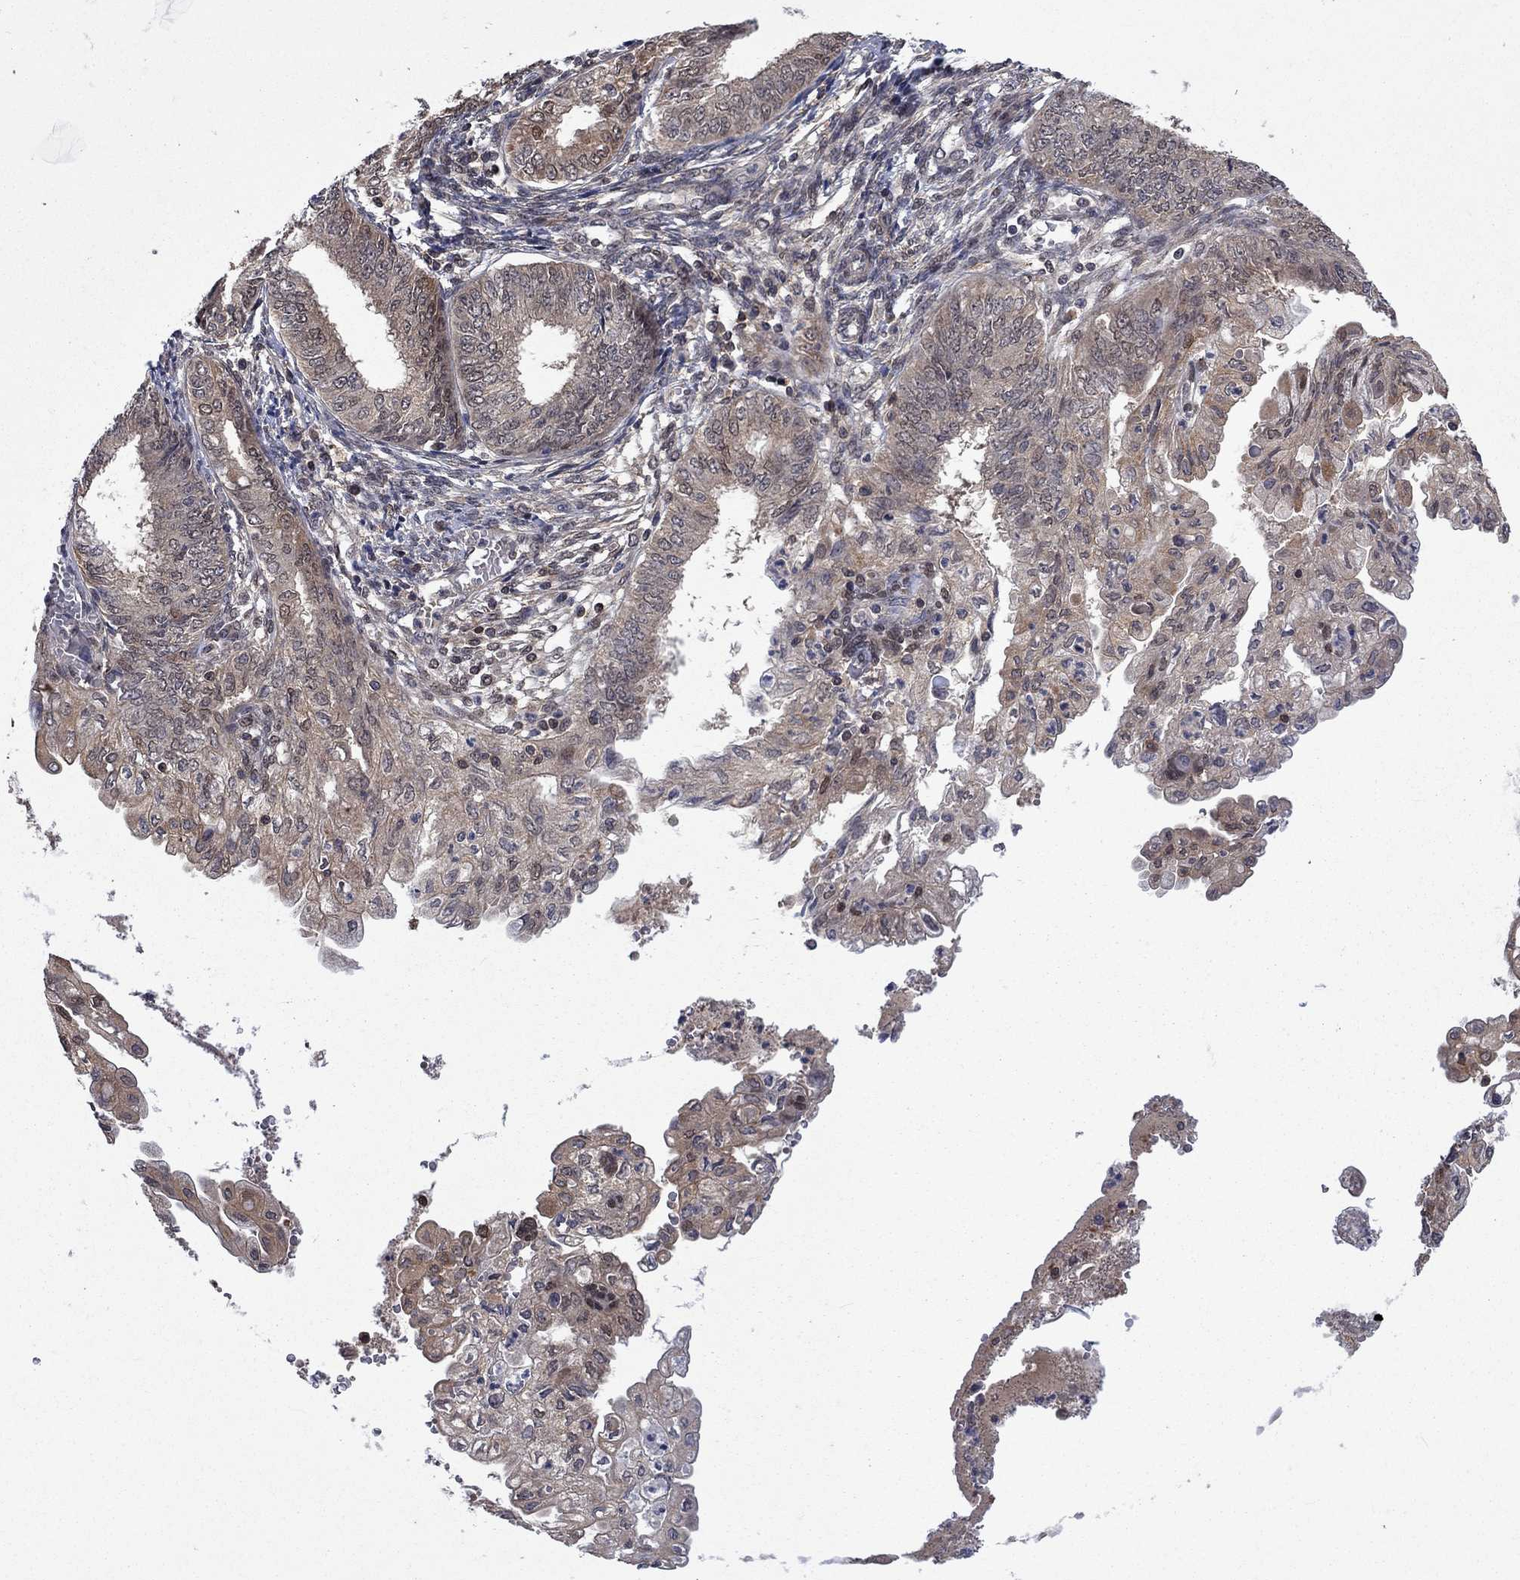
{"staining": {"intensity": "negative", "quantity": "none", "location": "none"}, "tissue": "endometrial cancer", "cell_type": "Tumor cells", "image_type": "cancer", "snomed": [{"axis": "morphology", "description": "Adenocarcinoma, NOS"}, {"axis": "topography", "description": "Endometrium"}], "caption": "There is no significant positivity in tumor cells of endometrial adenocarcinoma. (Stains: DAB IHC with hematoxylin counter stain, Microscopy: brightfield microscopy at high magnification).", "gene": "IAH1", "patient": {"sex": "female", "age": 68}}